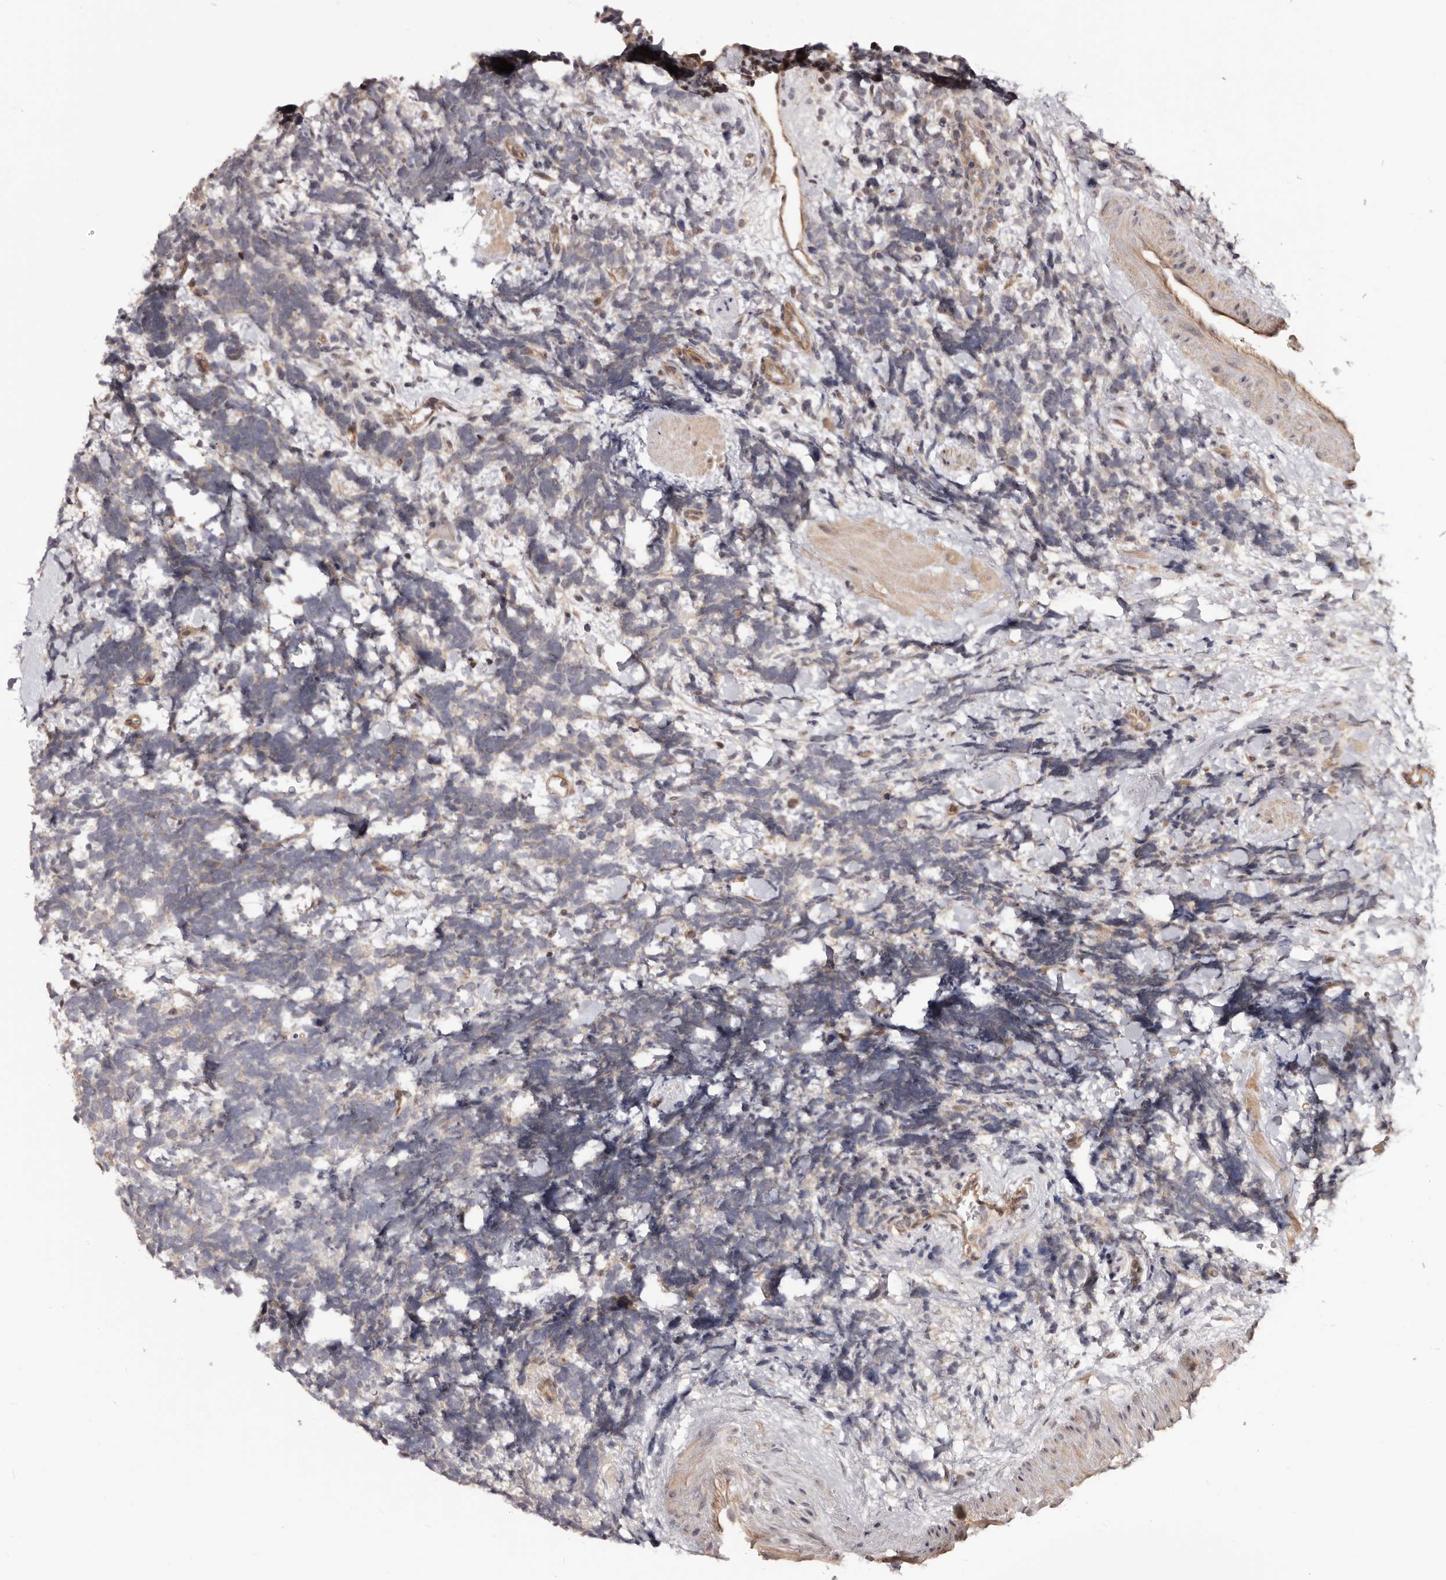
{"staining": {"intensity": "negative", "quantity": "none", "location": "none"}, "tissue": "urothelial cancer", "cell_type": "Tumor cells", "image_type": "cancer", "snomed": [{"axis": "morphology", "description": "Urothelial carcinoma, High grade"}, {"axis": "topography", "description": "Urinary bladder"}], "caption": "Urothelial cancer stained for a protein using immunohistochemistry displays no expression tumor cells.", "gene": "NOL12", "patient": {"sex": "female", "age": 82}}